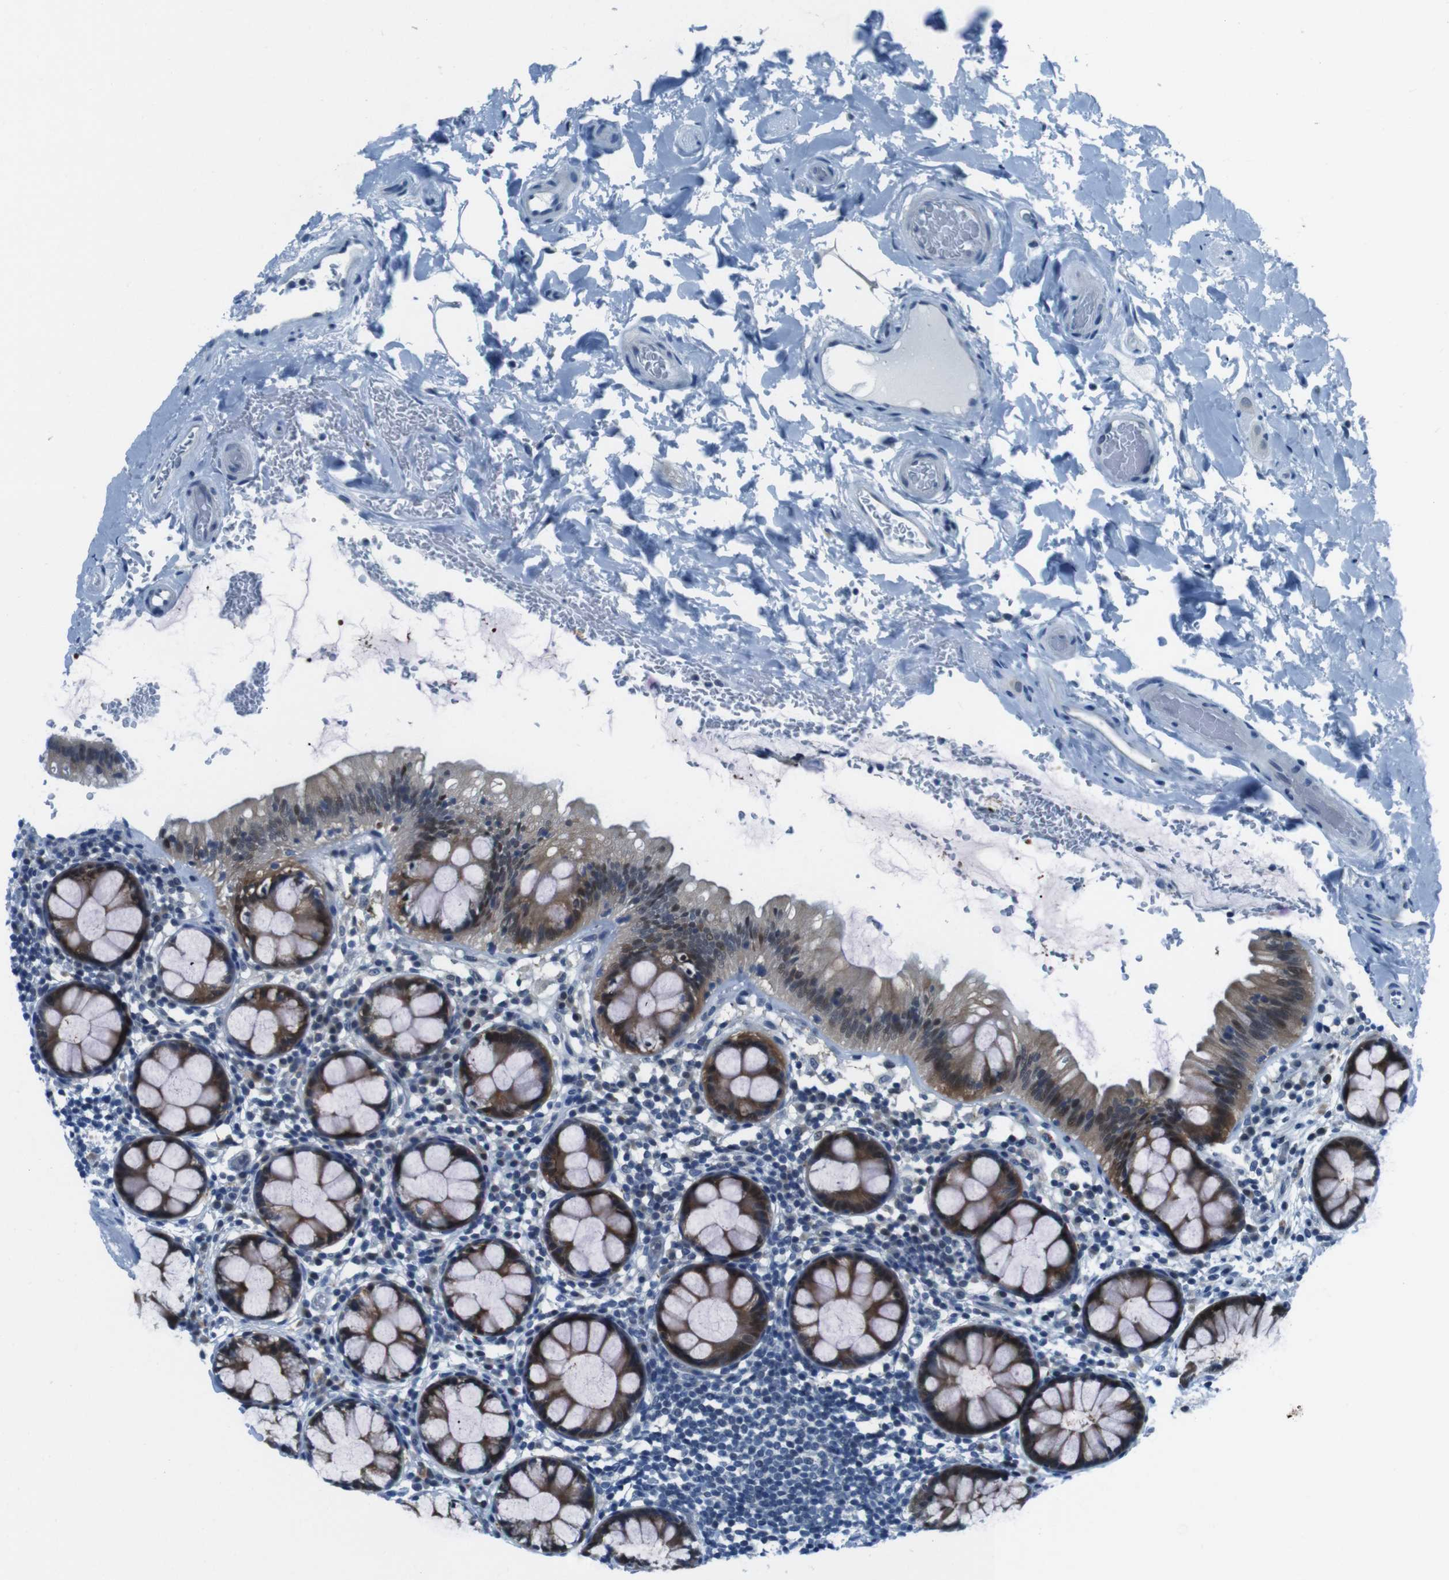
{"staining": {"intensity": "negative", "quantity": "none", "location": "none"}, "tissue": "colon", "cell_type": "Endothelial cells", "image_type": "normal", "snomed": [{"axis": "morphology", "description": "Normal tissue, NOS"}, {"axis": "topography", "description": "Colon"}], "caption": "This histopathology image is of normal colon stained with immunohistochemistry (IHC) to label a protein in brown with the nuclei are counter-stained blue. There is no expression in endothelial cells.", "gene": "LRP5", "patient": {"sex": "female", "age": 80}}